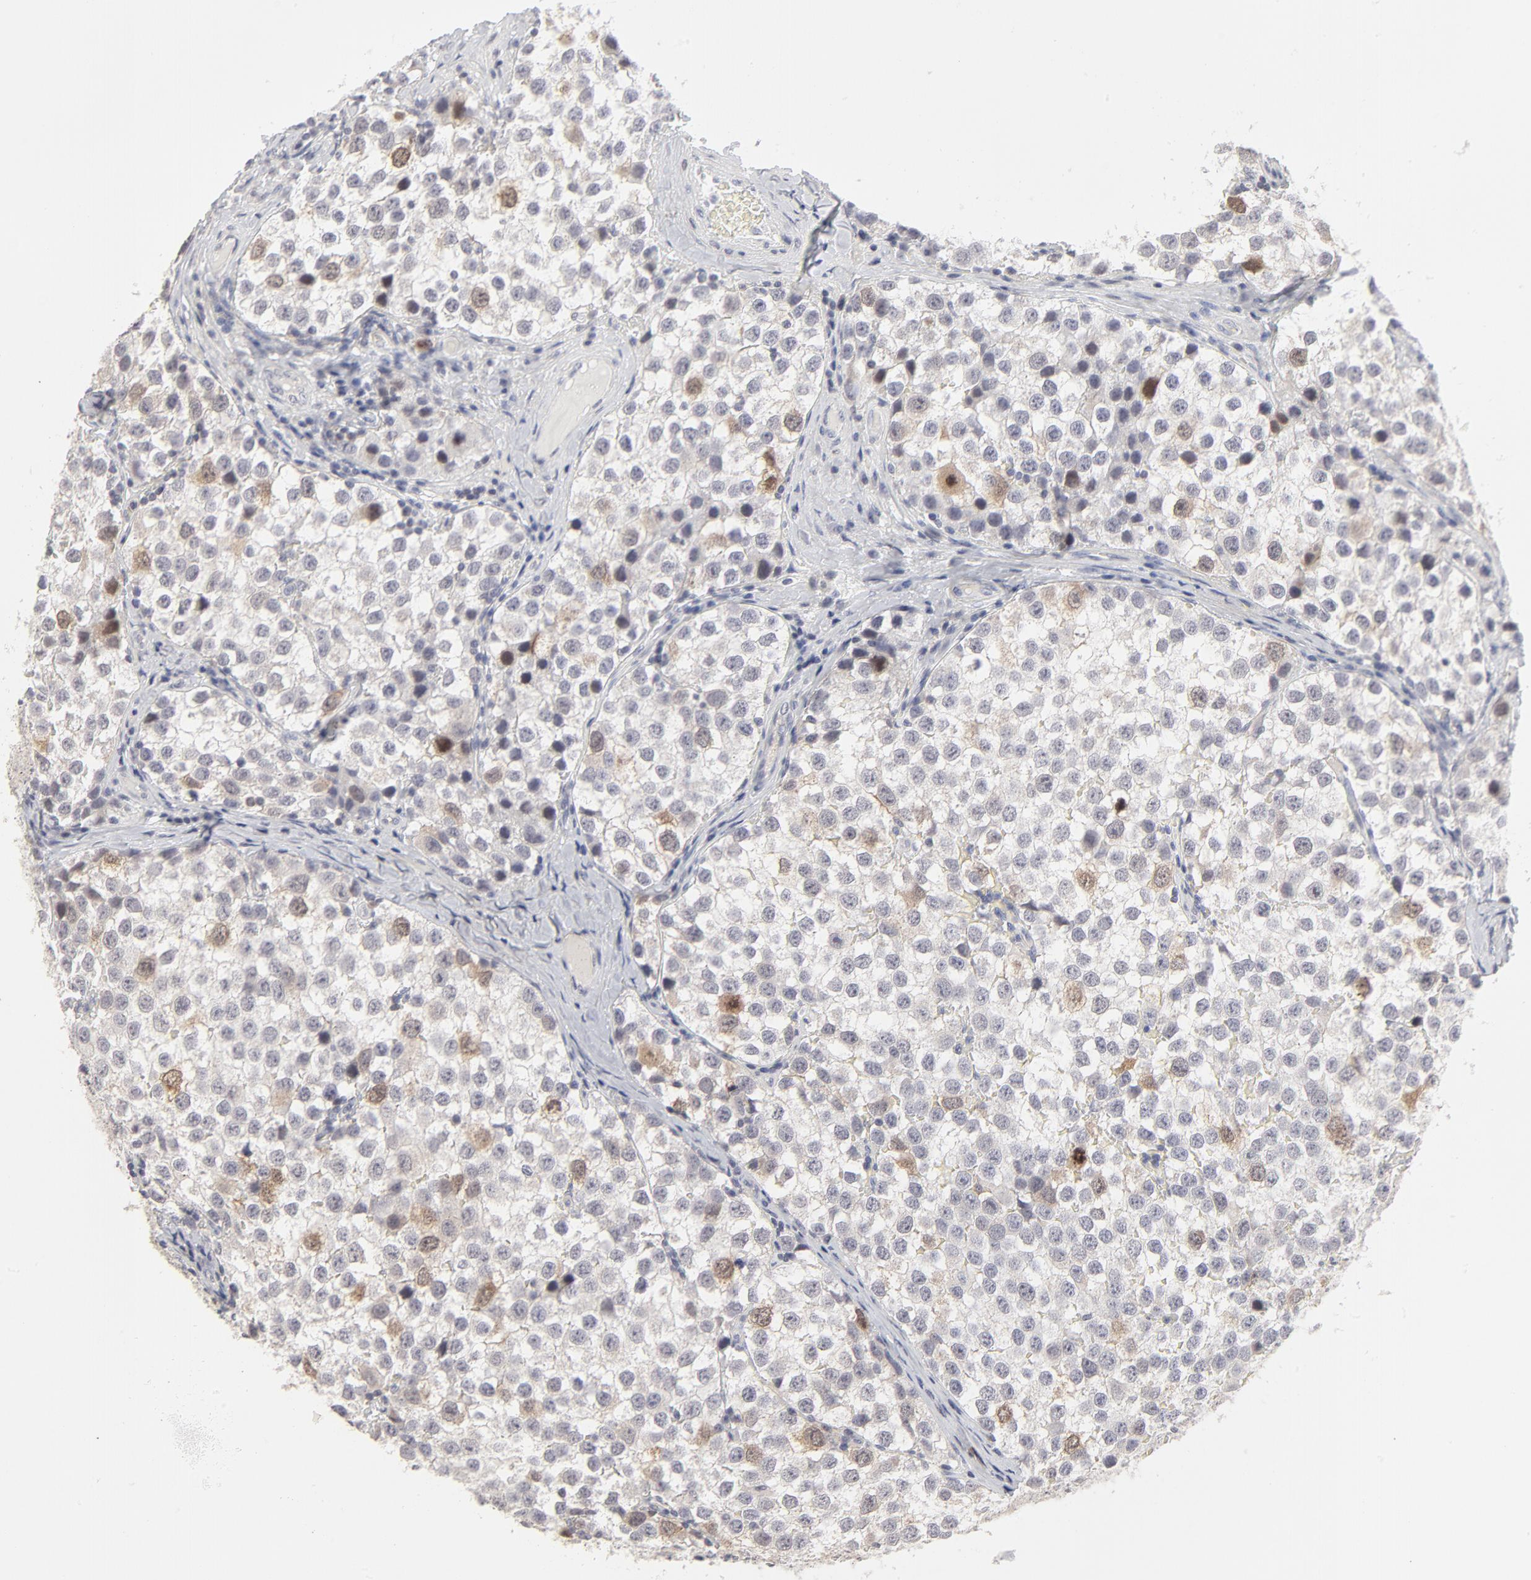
{"staining": {"intensity": "weak", "quantity": "<25%", "location": "cytoplasmic/membranous"}, "tissue": "testis cancer", "cell_type": "Tumor cells", "image_type": "cancer", "snomed": [{"axis": "morphology", "description": "Seminoma, NOS"}, {"axis": "topography", "description": "Testis"}], "caption": "Immunohistochemistry micrograph of human seminoma (testis) stained for a protein (brown), which reveals no positivity in tumor cells.", "gene": "AURKA", "patient": {"sex": "male", "age": 39}}